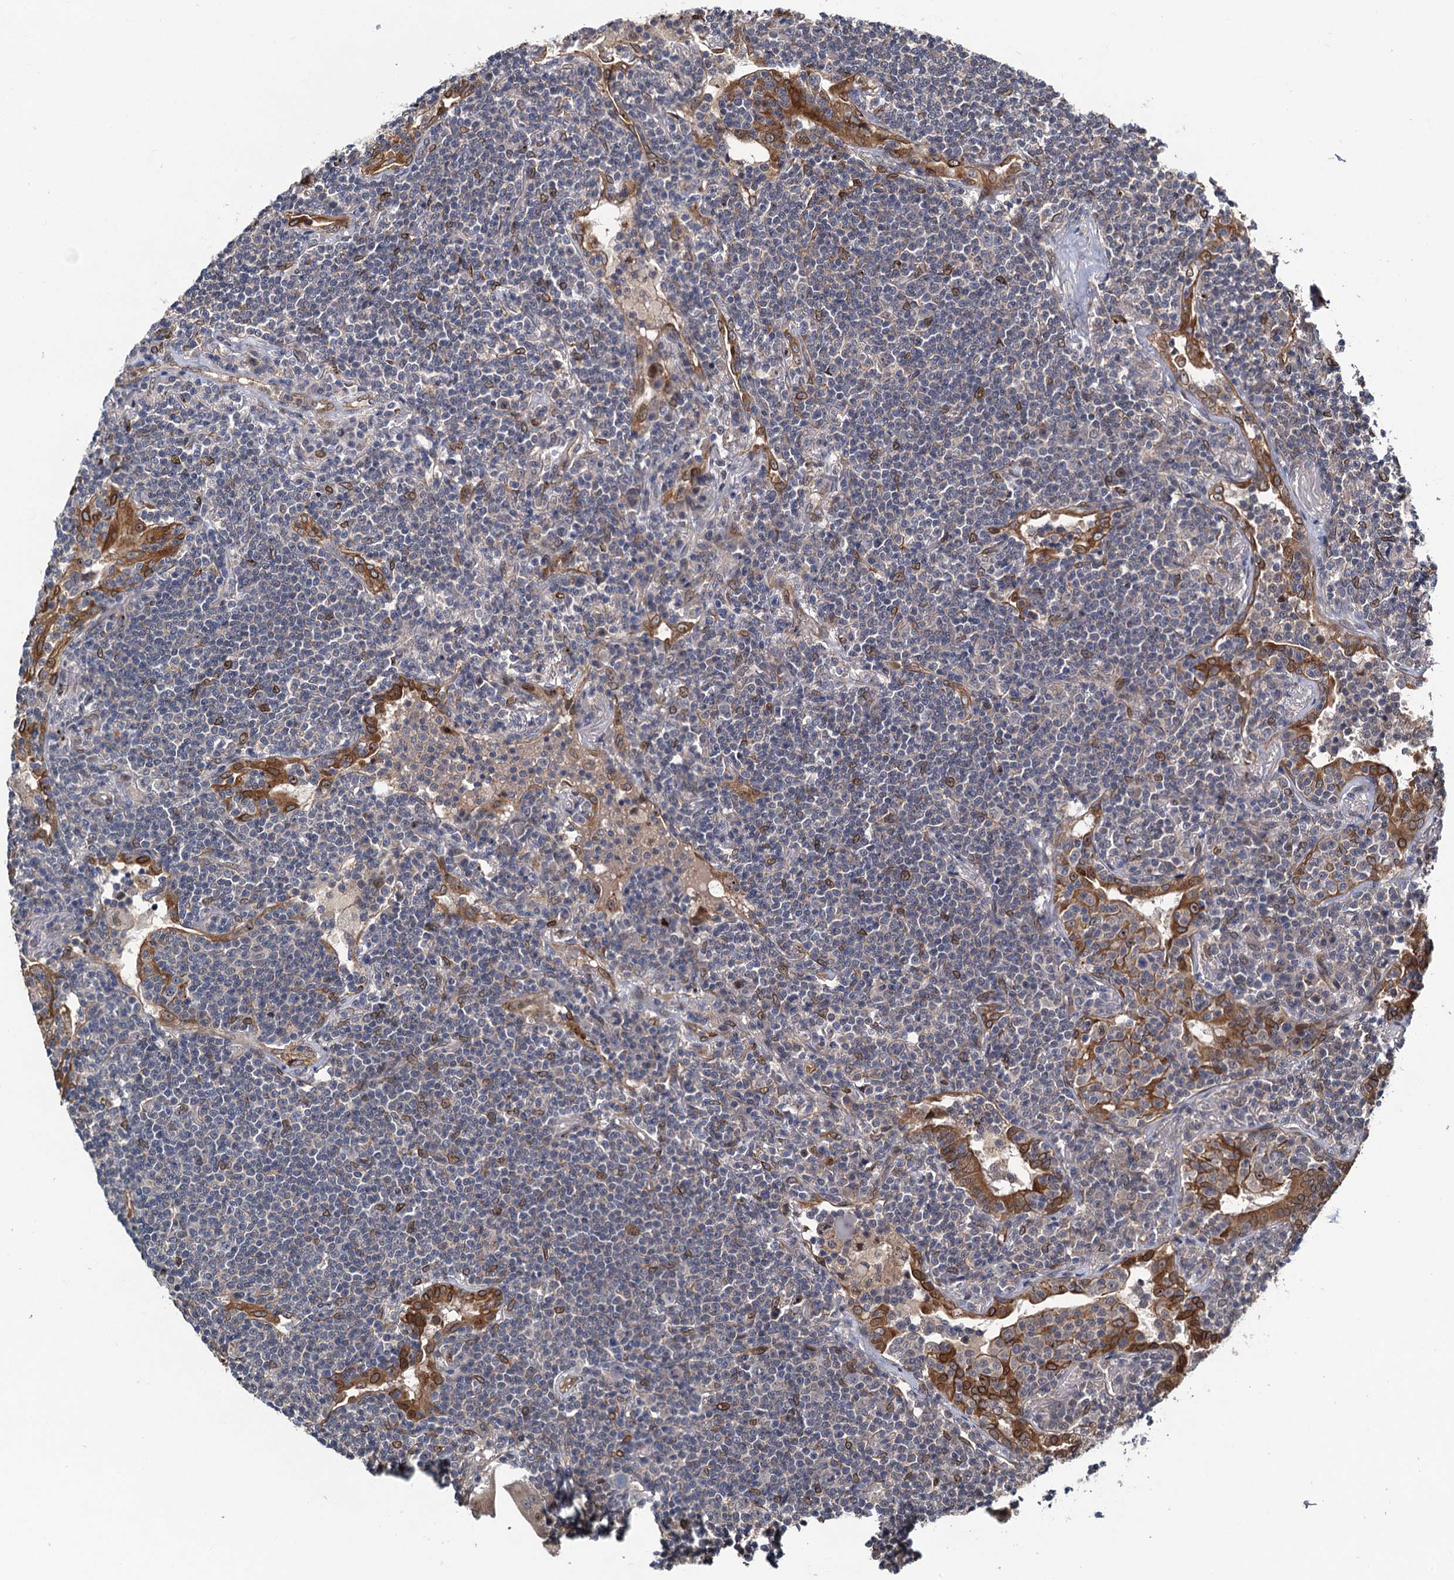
{"staining": {"intensity": "negative", "quantity": "none", "location": "none"}, "tissue": "lymphoma", "cell_type": "Tumor cells", "image_type": "cancer", "snomed": [{"axis": "morphology", "description": "Malignant lymphoma, non-Hodgkin's type, Low grade"}, {"axis": "topography", "description": "Lung"}], "caption": "High magnification brightfield microscopy of malignant lymphoma, non-Hodgkin's type (low-grade) stained with DAB (3,3'-diaminobenzidine) (brown) and counterstained with hematoxylin (blue): tumor cells show no significant expression. (Stains: DAB immunohistochemistry with hematoxylin counter stain, Microscopy: brightfield microscopy at high magnification).", "gene": "EVX2", "patient": {"sex": "female", "age": 71}}